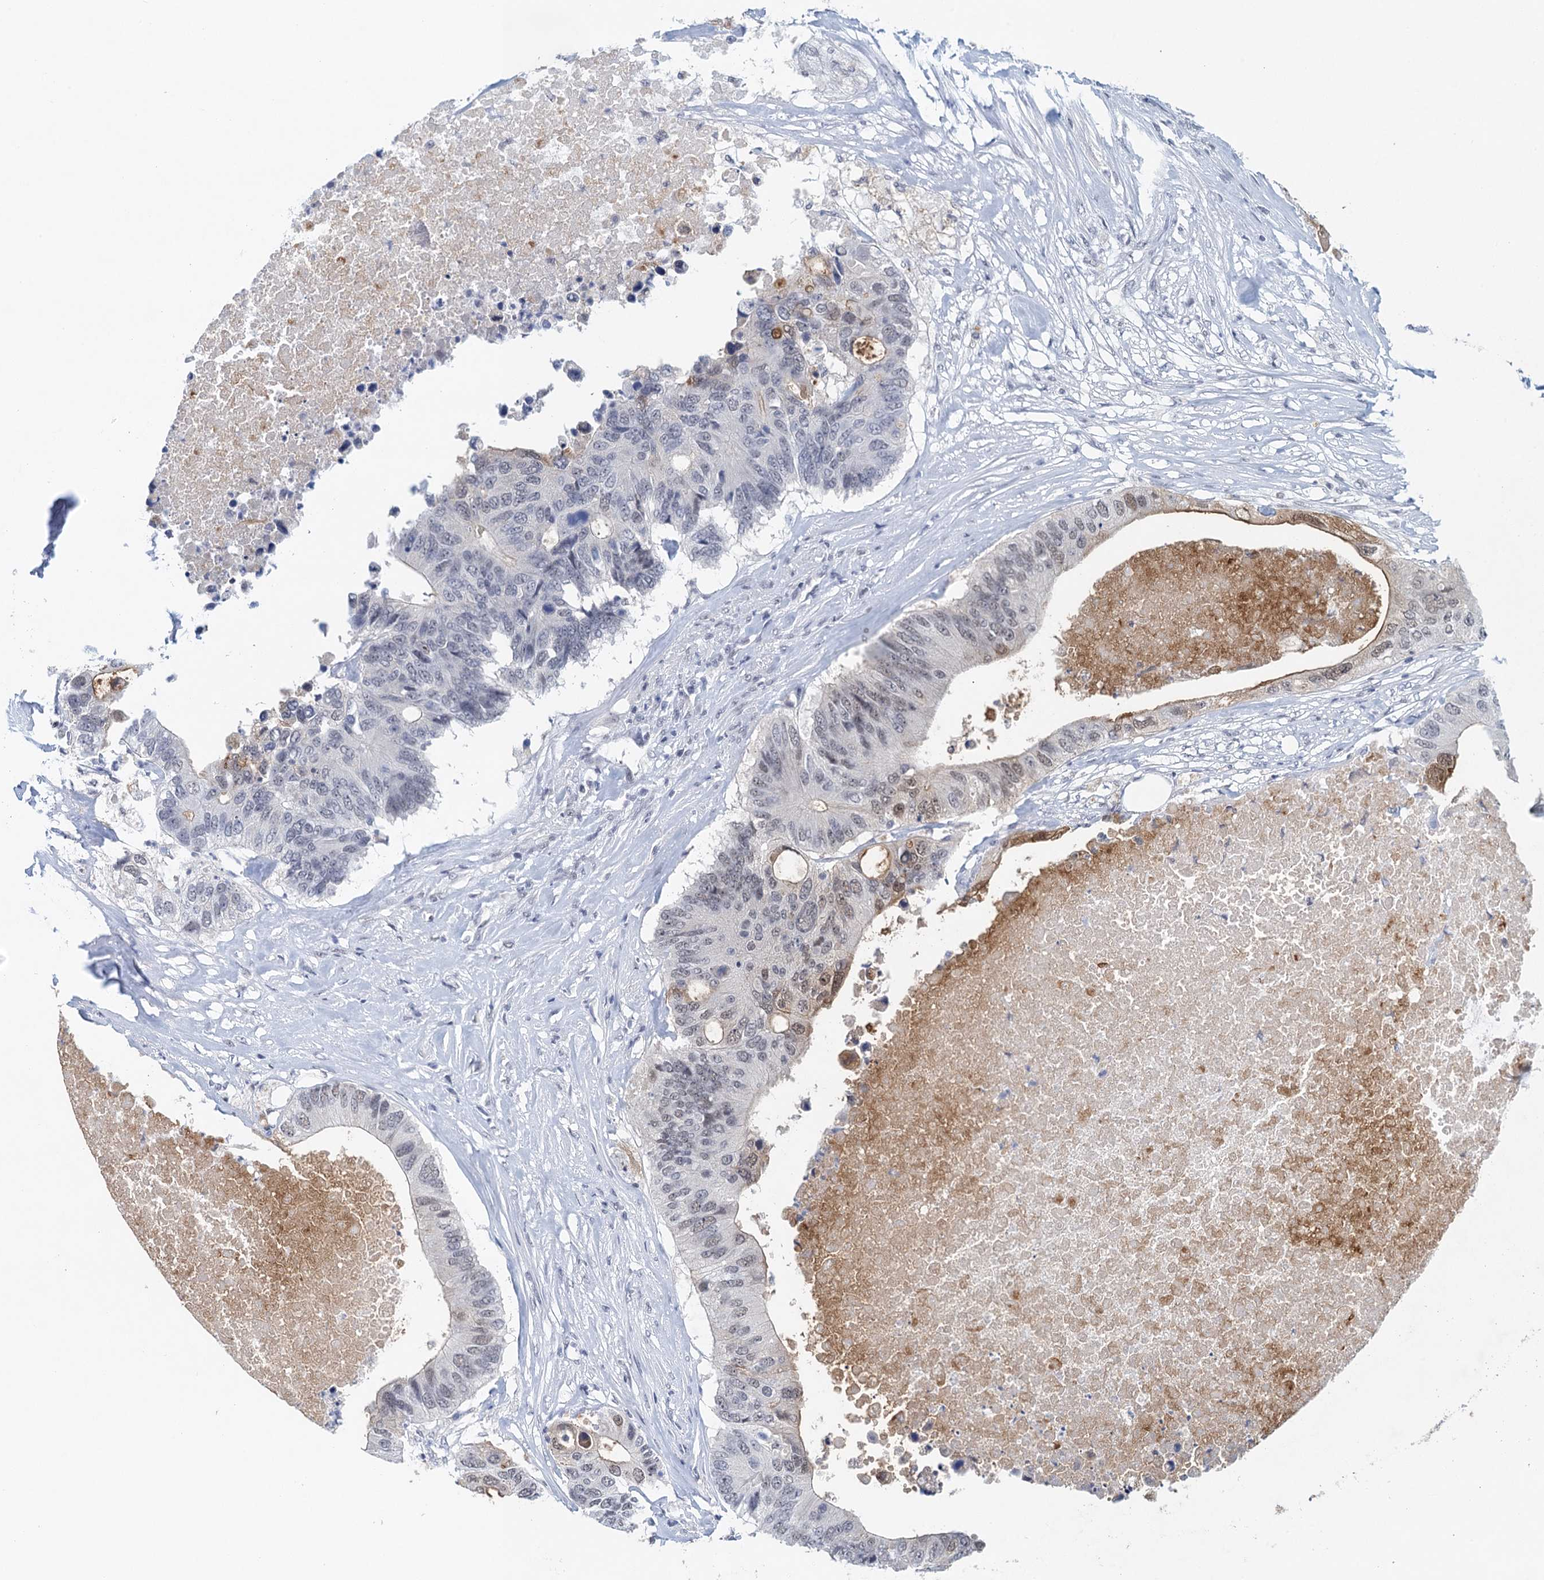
{"staining": {"intensity": "moderate", "quantity": "<25%", "location": "cytoplasmic/membranous"}, "tissue": "colorectal cancer", "cell_type": "Tumor cells", "image_type": "cancer", "snomed": [{"axis": "morphology", "description": "Adenocarcinoma, NOS"}, {"axis": "topography", "description": "Colon"}], "caption": "Immunohistochemical staining of human colorectal cancer demonstrates low levels of moderate cytoplasmic/membranous protein staining in about <25% of tumor cells. Nuclei are stained in blue.", "gene": "EPS8L1", "patient": {"sex": "male", "age": 71}}